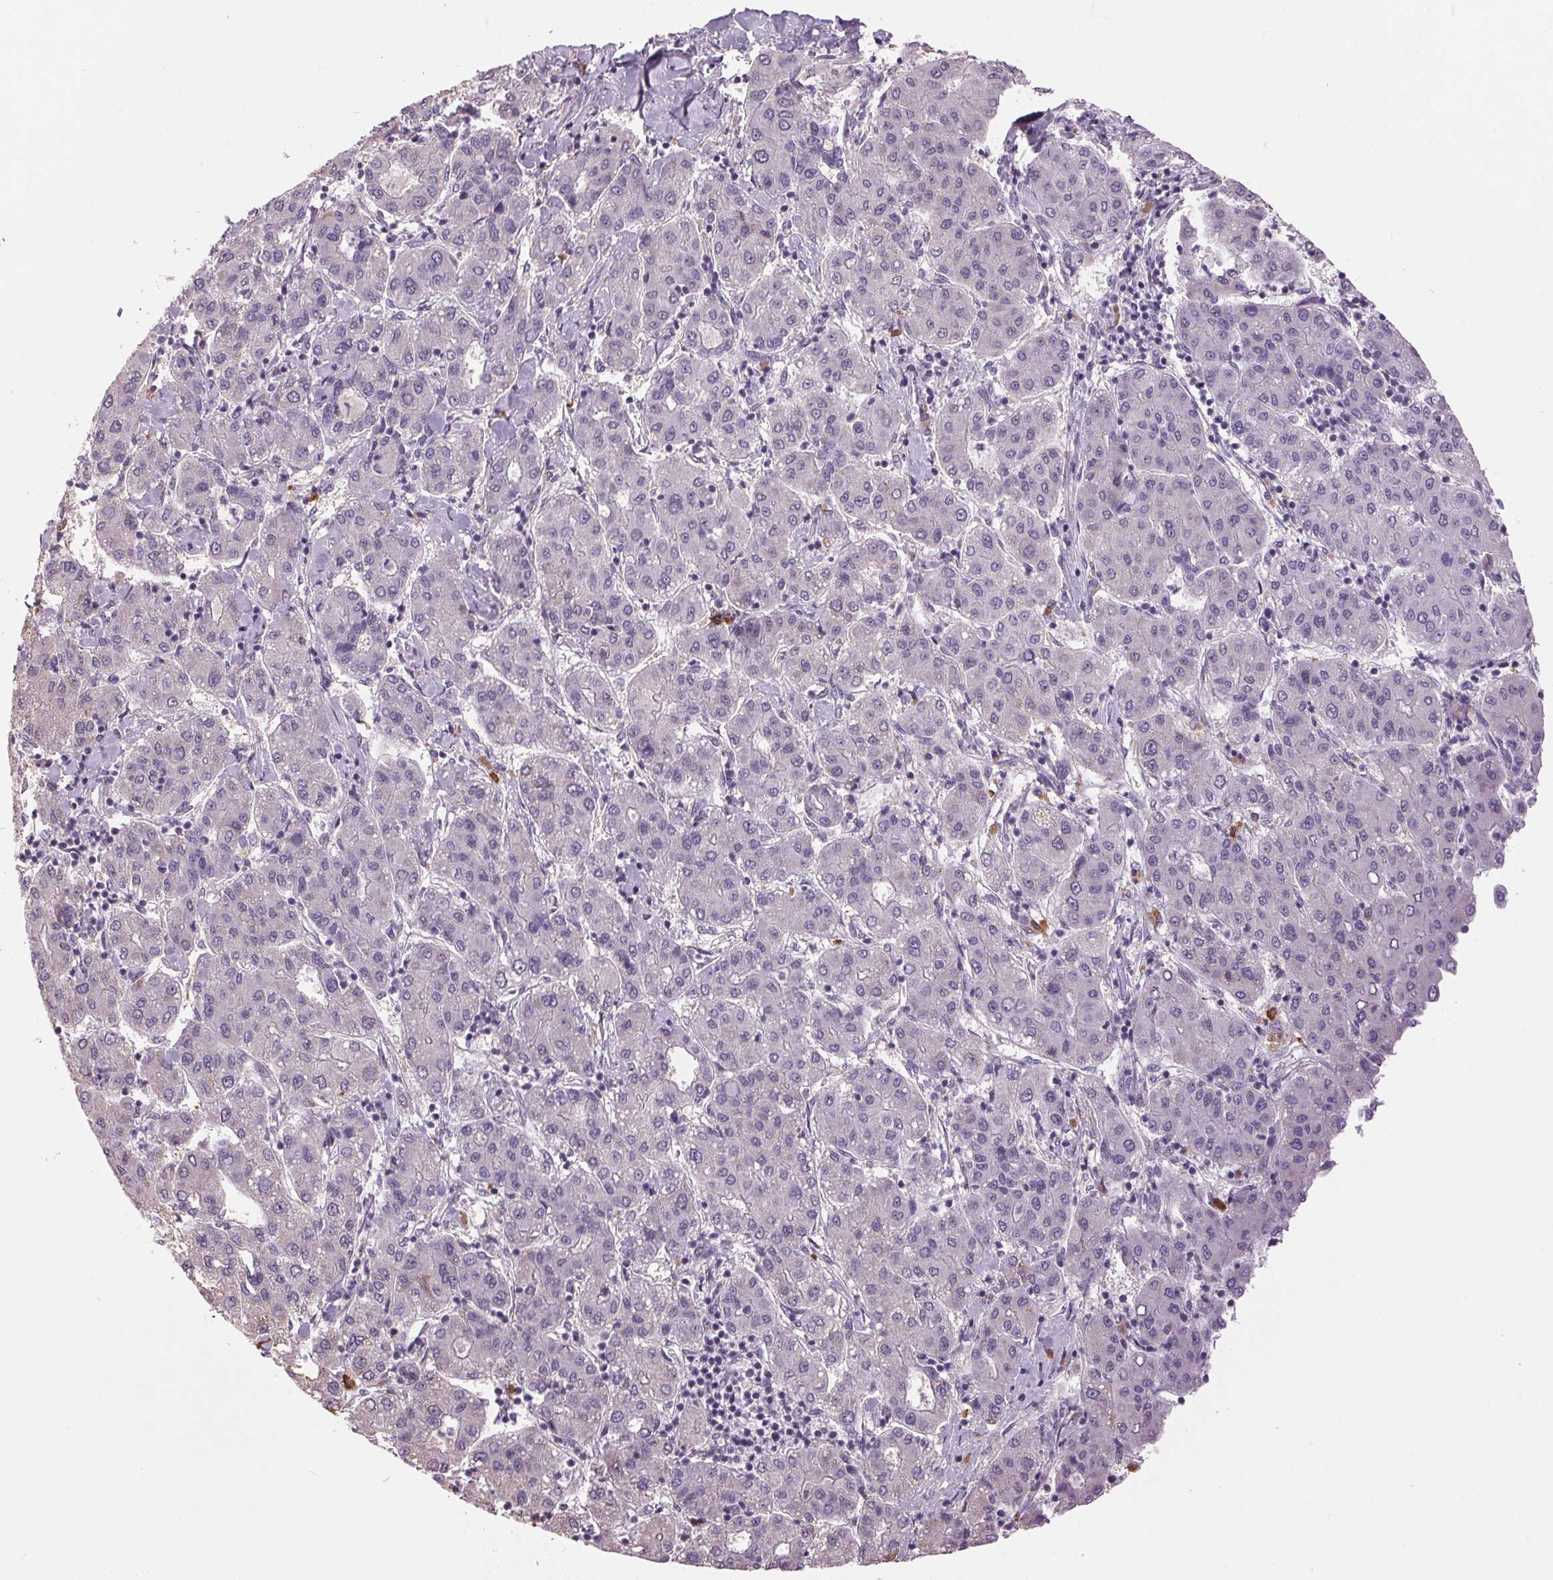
{"staining": {"intensity": "negative", "quantity": "none", "location": "none"}, "tissue": "liver cancer", "cell_type": "Tumor cells", "image_type": "cancer", "snomed": [{"axis": "morphology", "description": "Carcinoma, Hepatocellular, NOS"}, {"axis": "topography", "description": "Liver"}], "caption": "The photomicrograph demonstrates no staining of tumor cells in hepatocellular carcinoma (liver). (Stains: DAB IHC with hematoxylin counter stain, Microscopy: brightfield microscopy at high magnification).", "gene": "ZBTB4", "patient": {"sex": "male", "age": 65}}